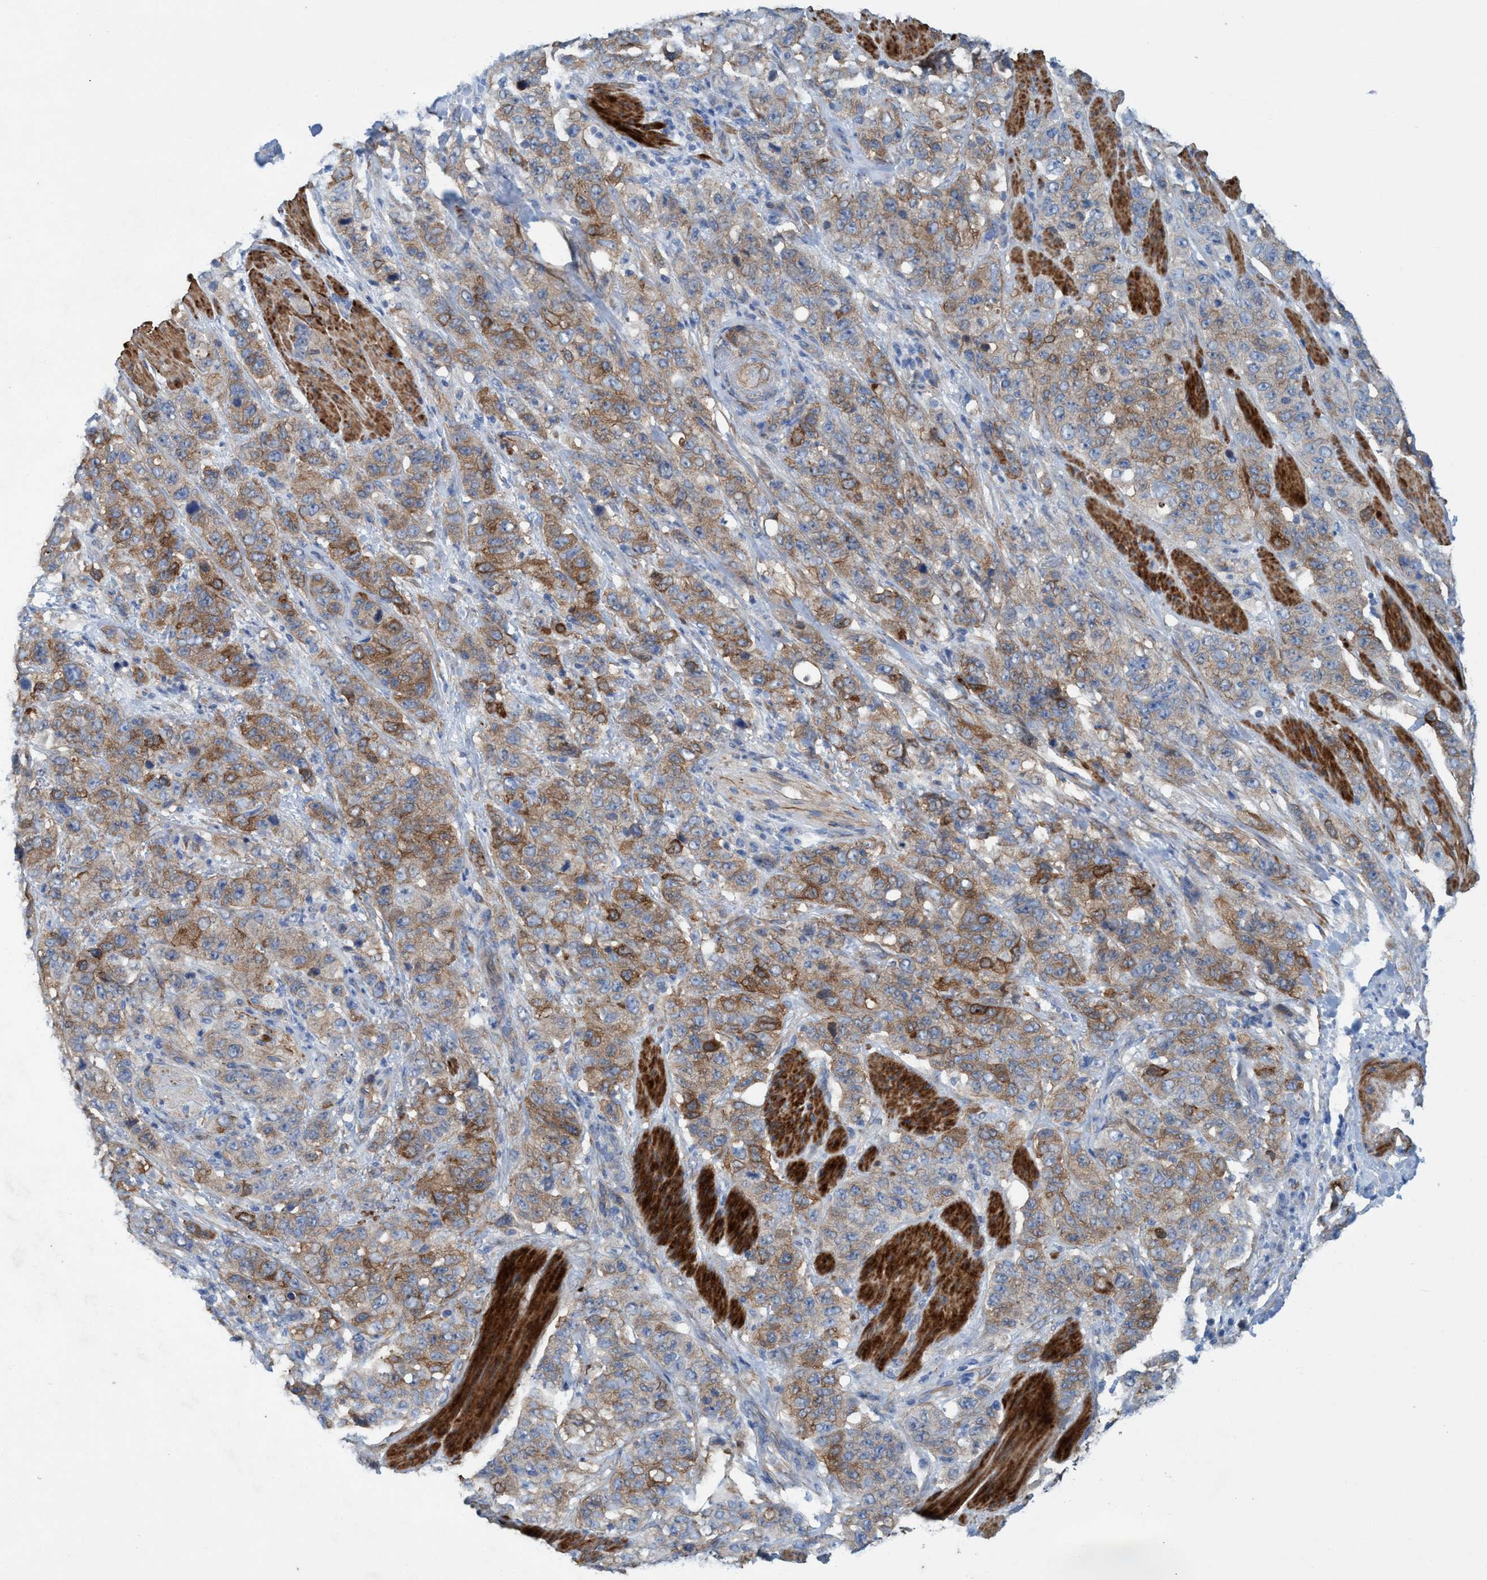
{"staining": {"intensity": "moderate", "quantity": ">75%", "location": "cytoplasmic/membranous"}, "tissue": "stomach cancer", "cell_type": "Tumor cells", "image_type": "cancer", "snomed": [{"axis": "morphology", "description": "Adenocarcinoma, NOS"}, {"axis": "topography", "description": "Stomach"}], "caption": "IHC image of human stomach cancer (adenocarcinoma) stained for a protein (brown), which shows medium levels of moderate cytoplasmic/membranous positivity in approximately >75% of tumor cells.", "gene": "GULP1", "patient": {"sex": "male", "age": 48}}